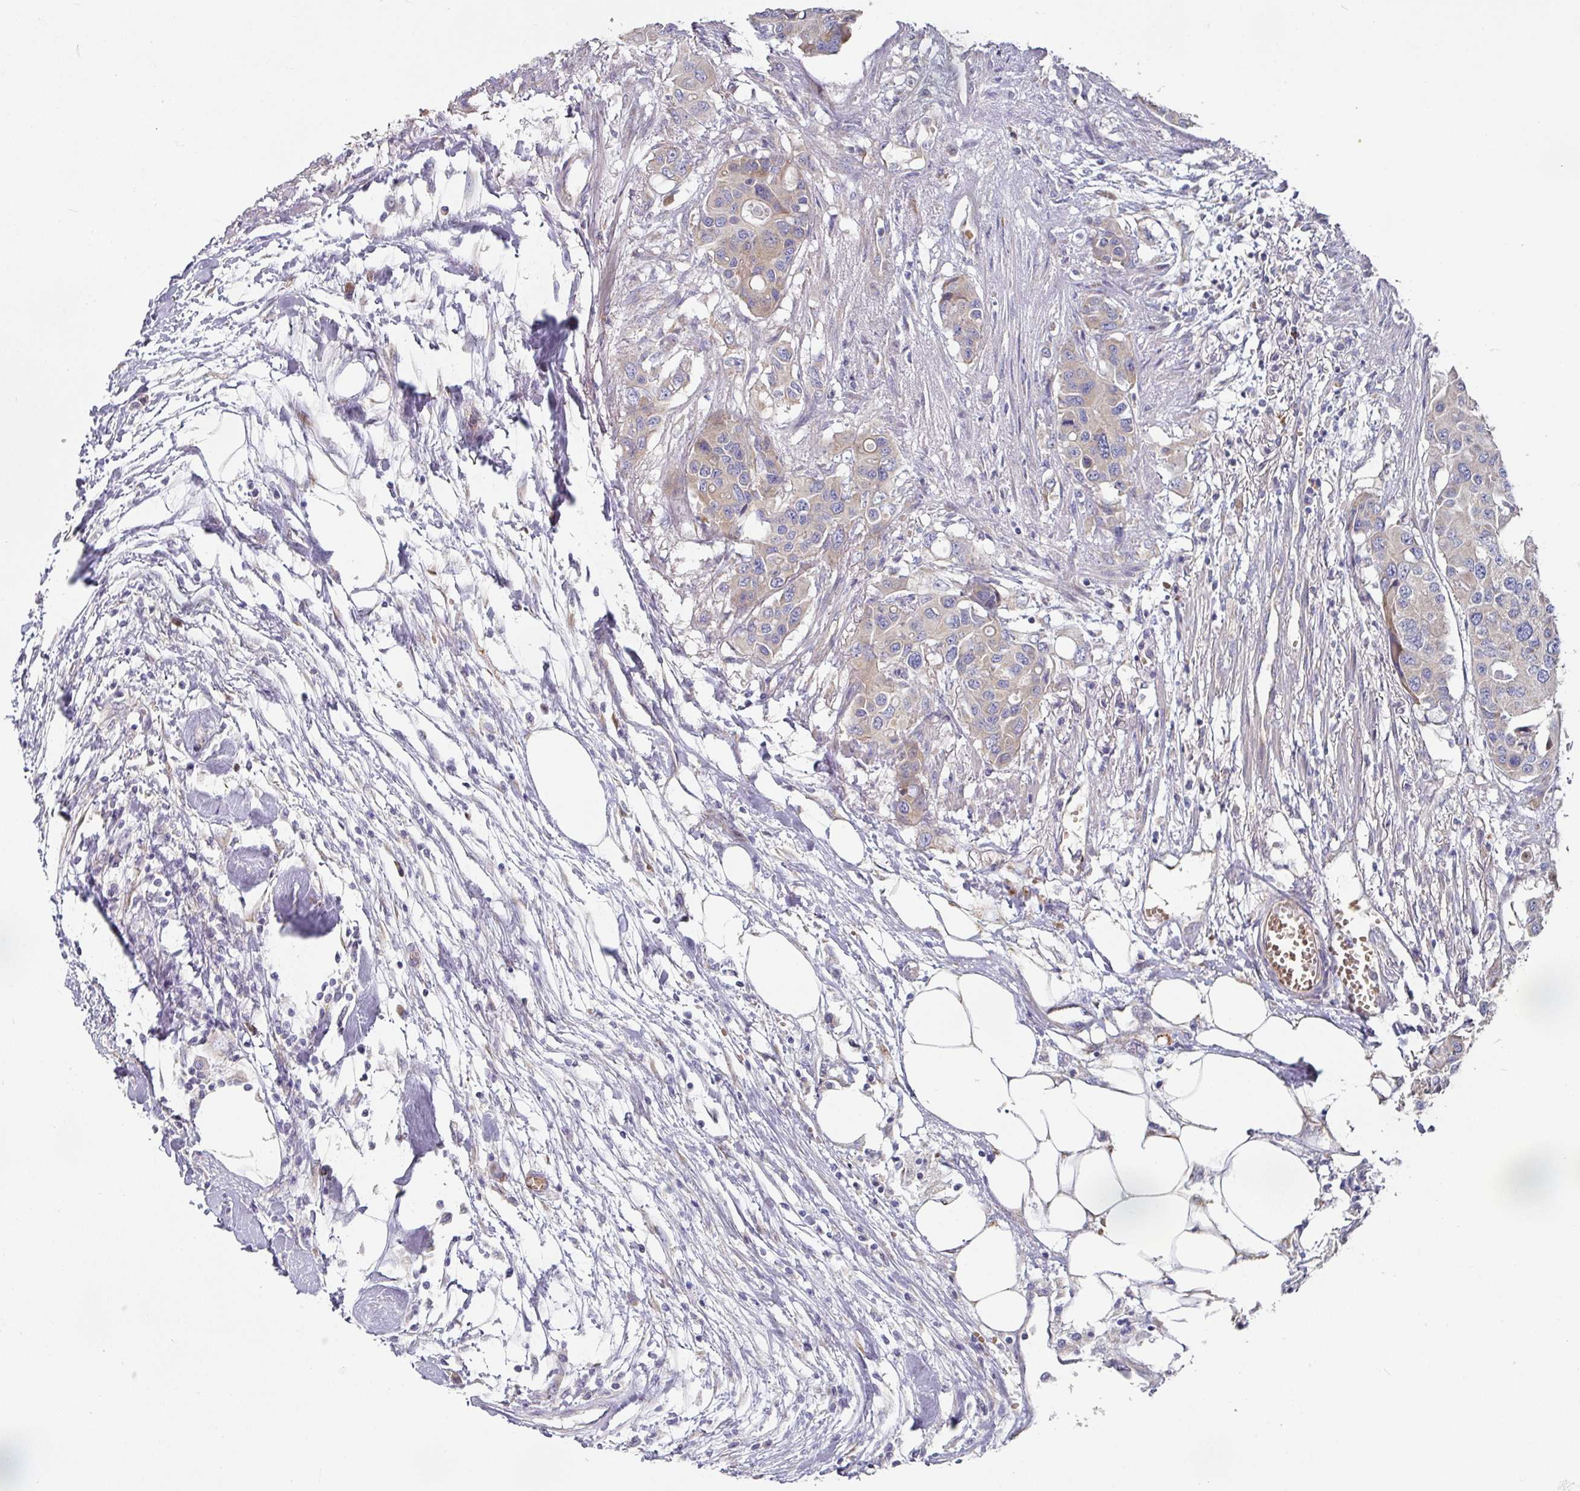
{"staining": {"intensity": "weak", "quantity": "25%-75%", "location": "cytoplasmic/membranous"}, "tissue": "colorectal cancer", "cell_type": "Tumor cells", "image_type": "cancer", "snomed": [{"axis": "morphology", "description": "Adenocarcinoma, NOS"}, {"axis": "topography", "description": "Colon"}], "caption": "Colorectal adenocarcinoma stained with a protein marker displays weak staining in tumor cells.", "gene": "PYROXD2", "patient": {"sex": "male", "age": 77}}